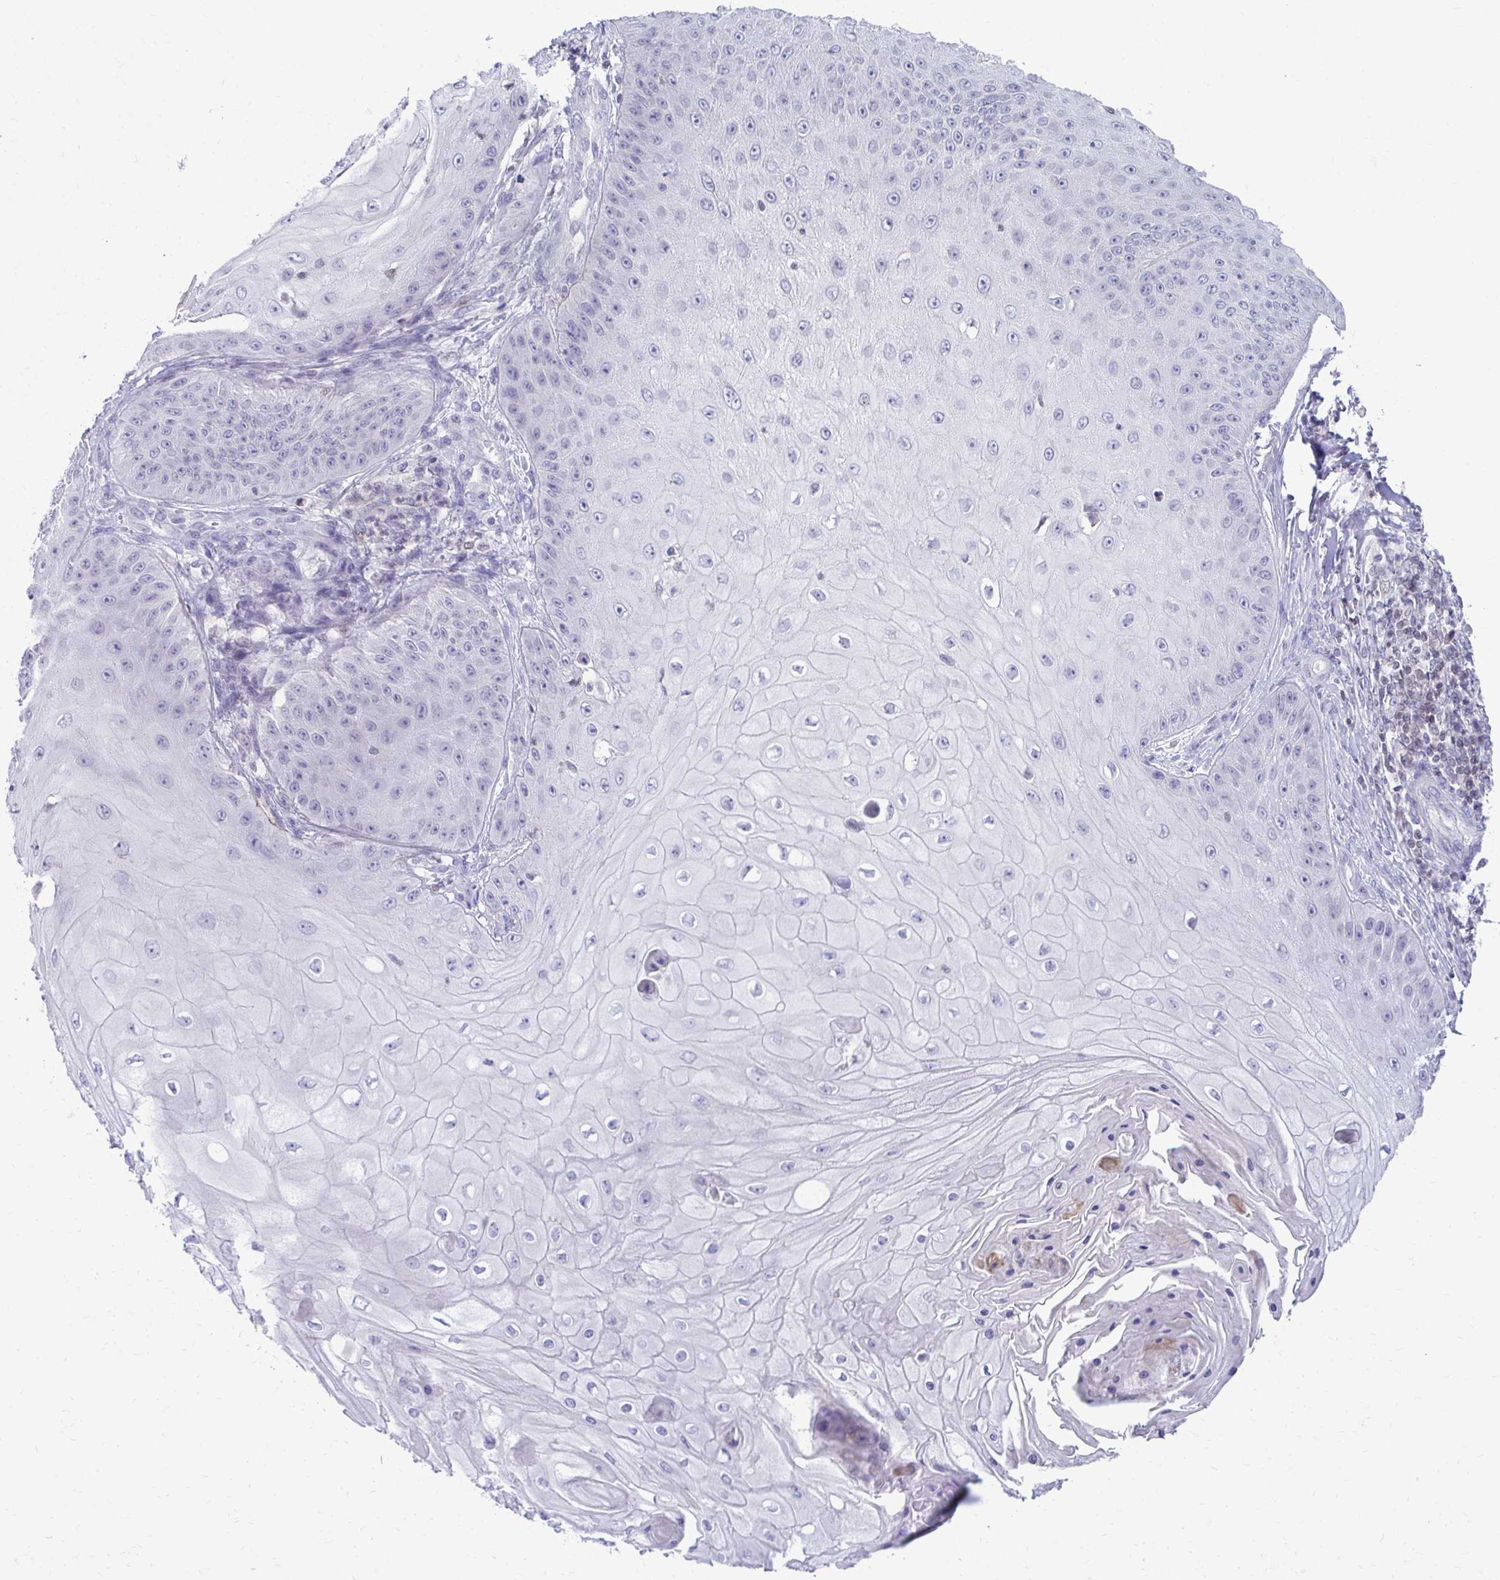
{"staining": {"intensity": "negative", "quantity": "none", "location": "none"}, "tissue": "skin cancer", "cell_type": "Tumor cells", "image_type": "cancer", "snomed": [{"axis": "morphology", "description": "Squamous cell carcinoma, NOS"}, {"axis": "topography", "description": "Skin"}], "caption": "The image demonstrates no significant expression in tumor cells of skin squamous cell carcinoma.", "gene": "OR7A5", "patient": {"sex": "male", "age": 70}}